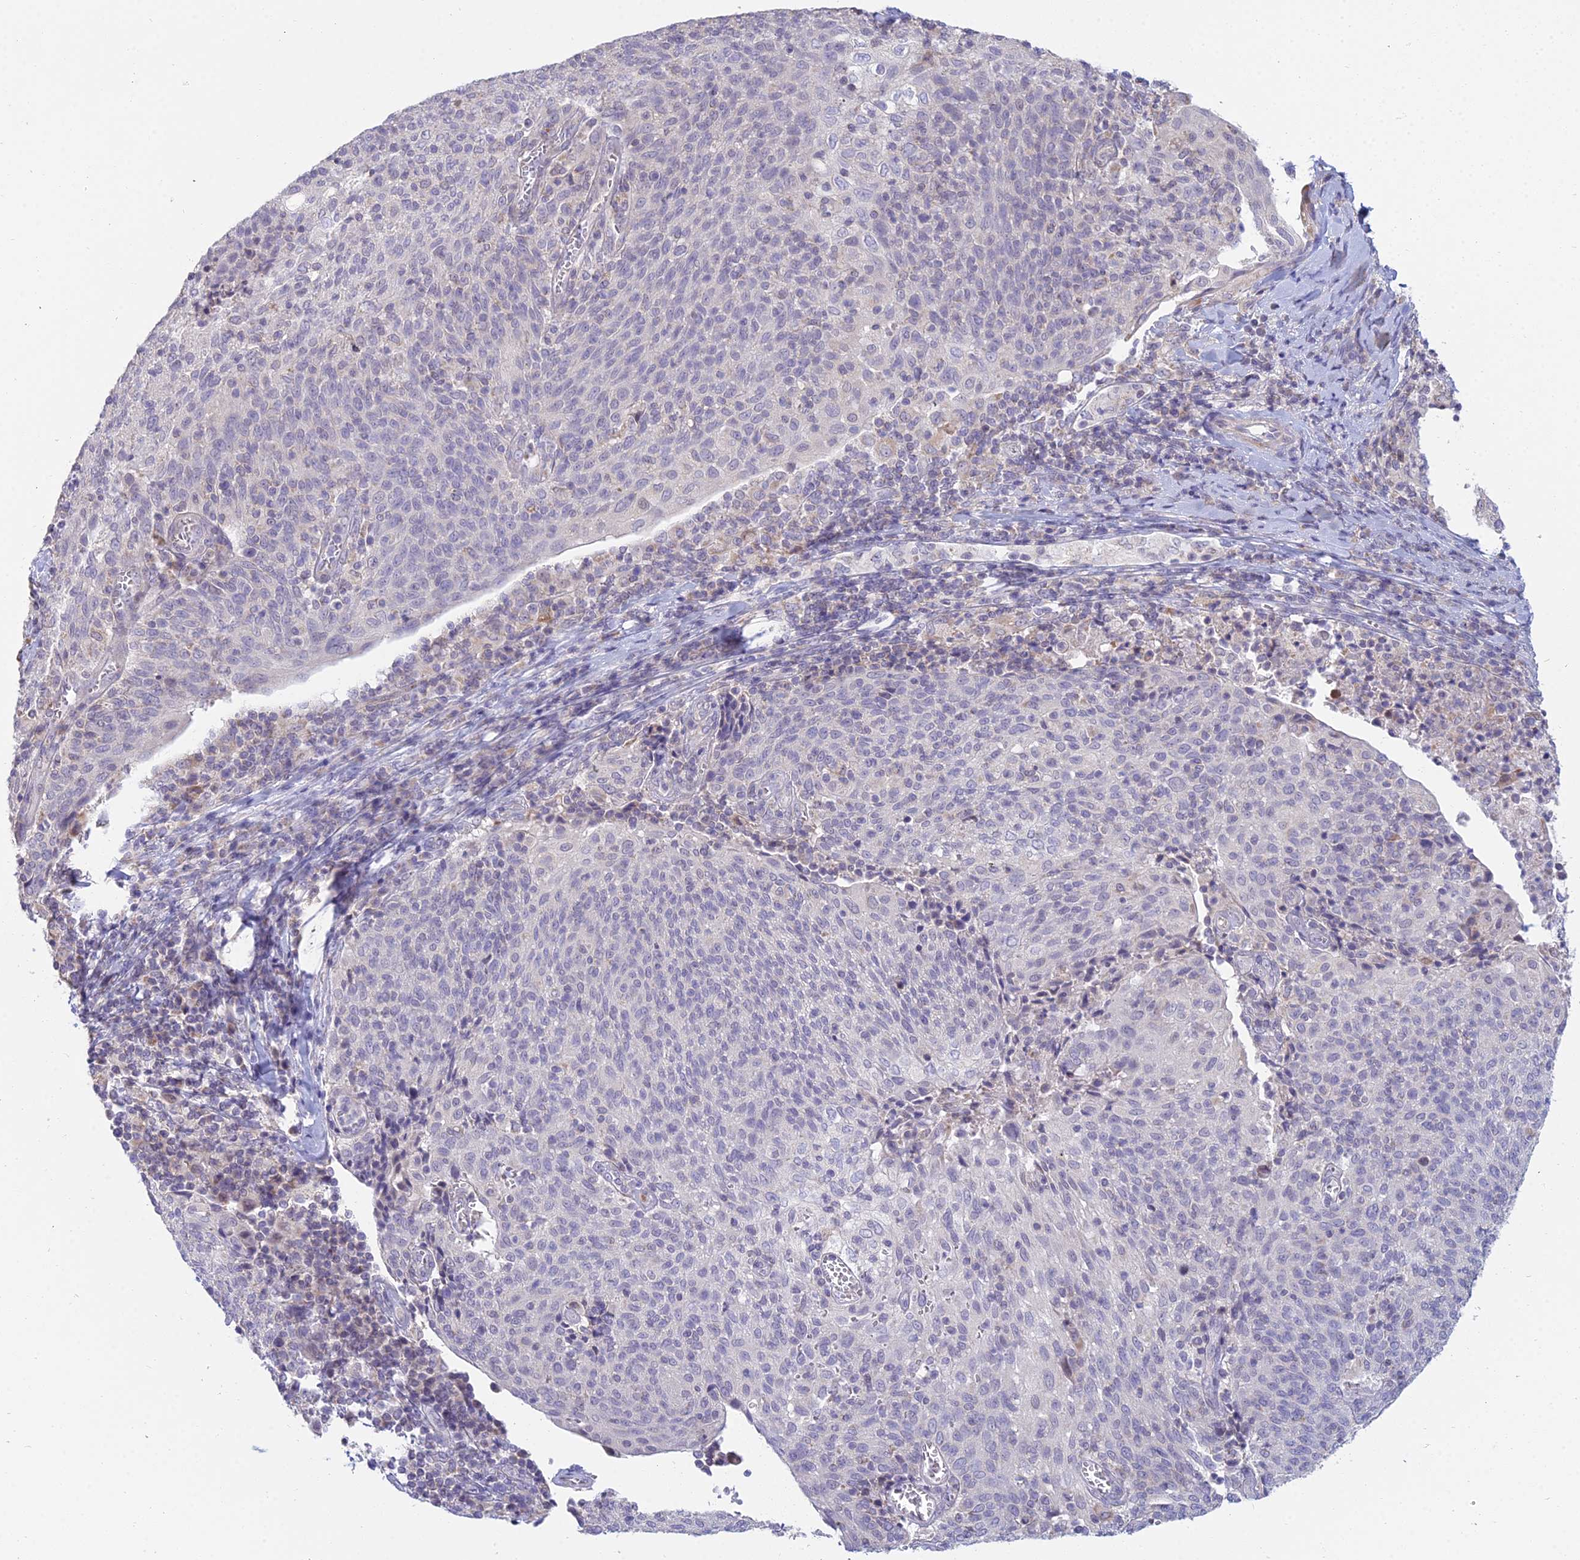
{"staining": {"intensity": "negative", "quantity": "none", "location": "none"}, "tissue": "cervical cancer", "cell_type": "Tumor cells", "image_type": "cancer", "snomed": [{"axis": "morphology", "description": "Squamous cell carcinoma, NOS"}, {"axis": "topography", "description": "Cervix"}], "caption": "A photomicrograph of cervical squamous cell carcinoma stained for a protein demonstrates no brown staining in tumor cells. (Immunohistochemistry (ihc), brightfield microscopy, high magnification).", "gene": "CFAP206", "patient": {"sex": "female", "age": 52}}